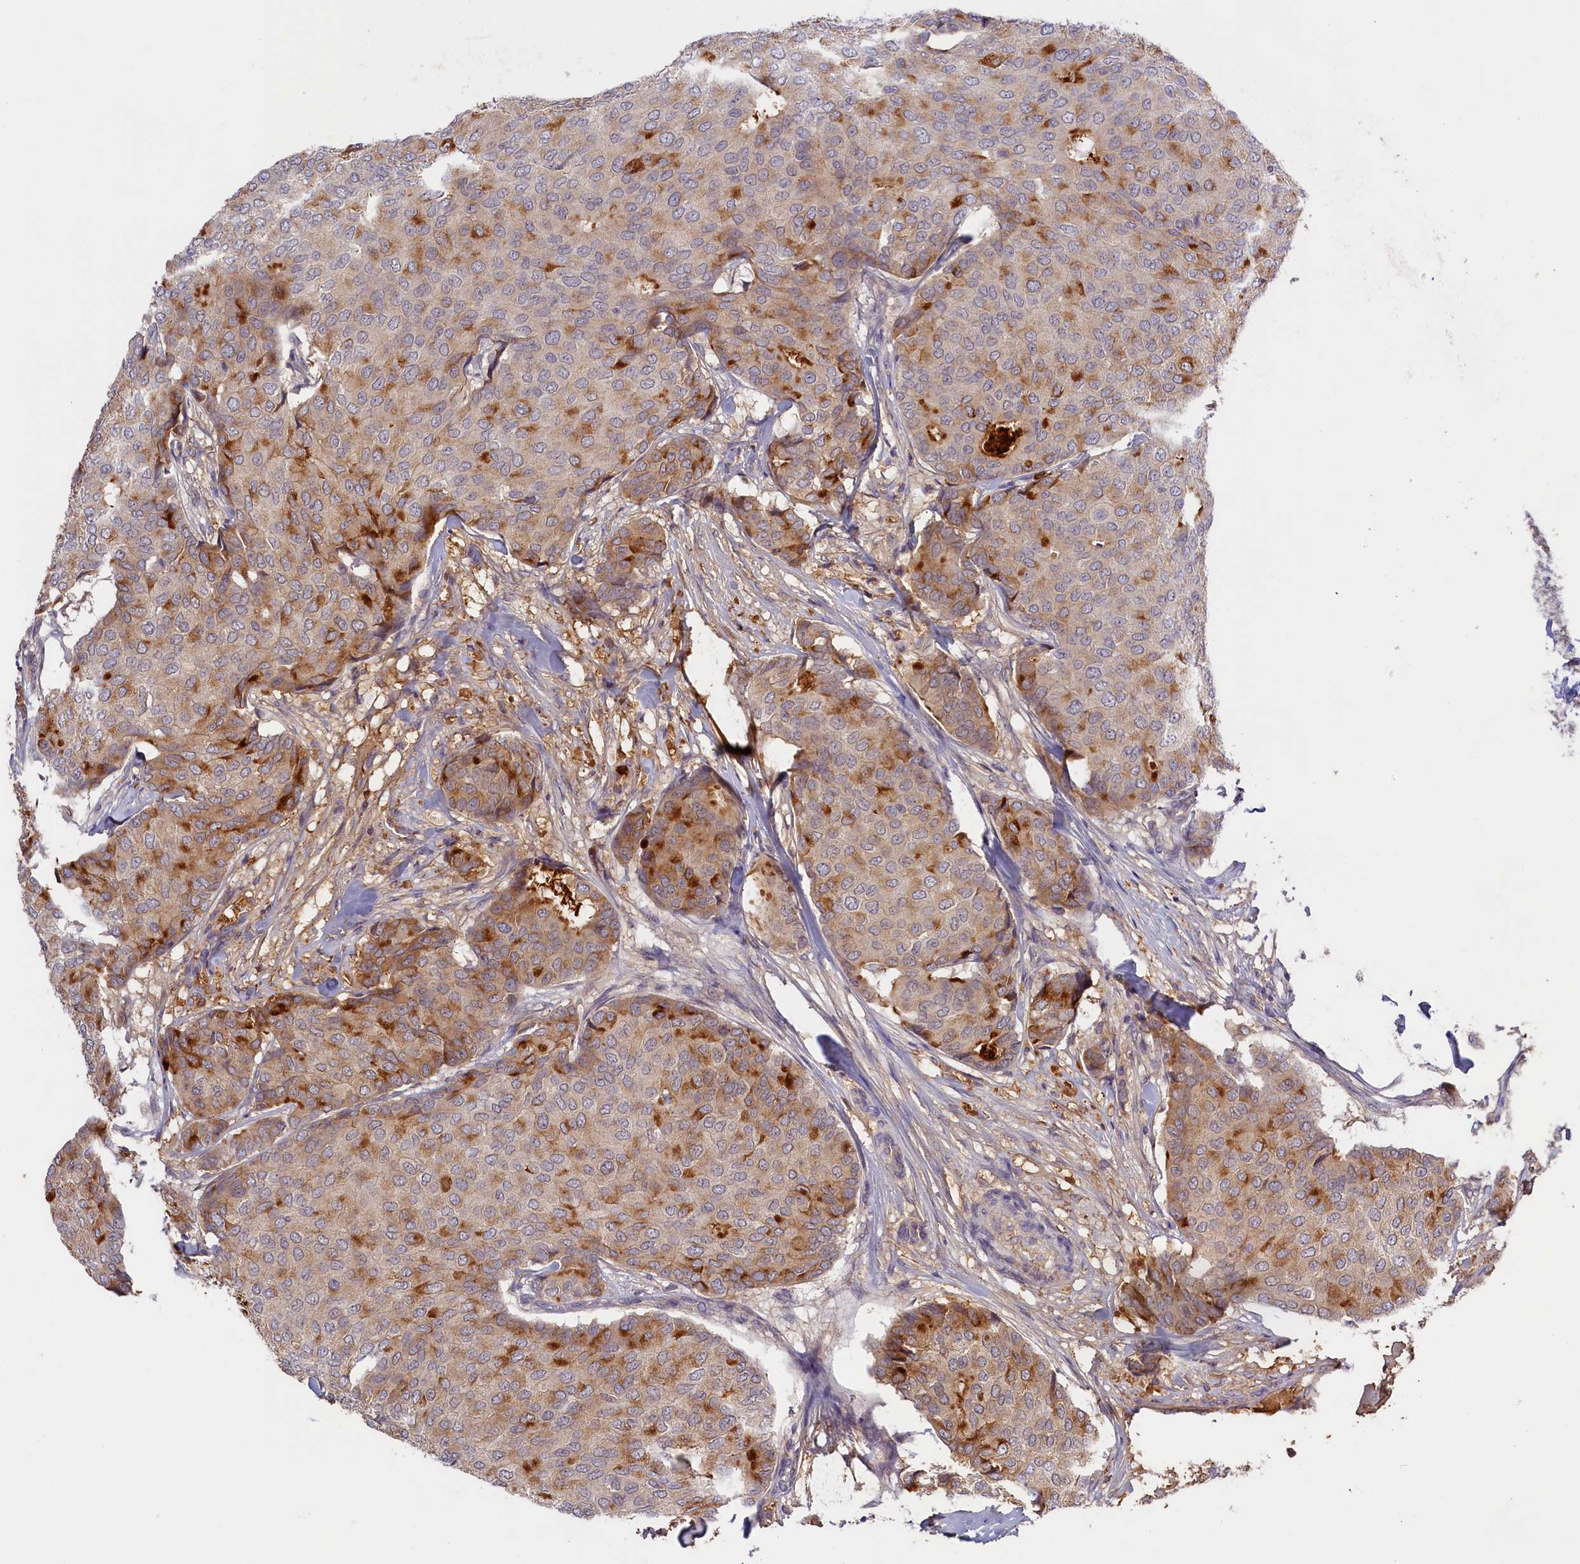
{"staining": {"intensity": "moderate", "quantity": "25%-75%", "location": "cytoplasmic/membranous"}, "tissue": "breast cancer", "cell_type": "Tumor cells", "image_type": "cancer", "snomed": [{"axis": "morphology", "description": "Duct carcinoma"}, {"axis": "topography", "description": "Breast"}], "caption": "High-magnification brightfield microscopy of breast infiltrating ductal carcinoma stained with DAB (3,3'-diaminobenzidine) (brown) and counterstained with hematoxylin (blue). tumor cells exhibit moderate cytoplasmic/membranous positivity is present in about25%-75% of cells. (Brightfield microscopy of DAB IHC at high magnification).", "gene": "ADGRD1", "patient": {"sex": "female", "age": 75}}